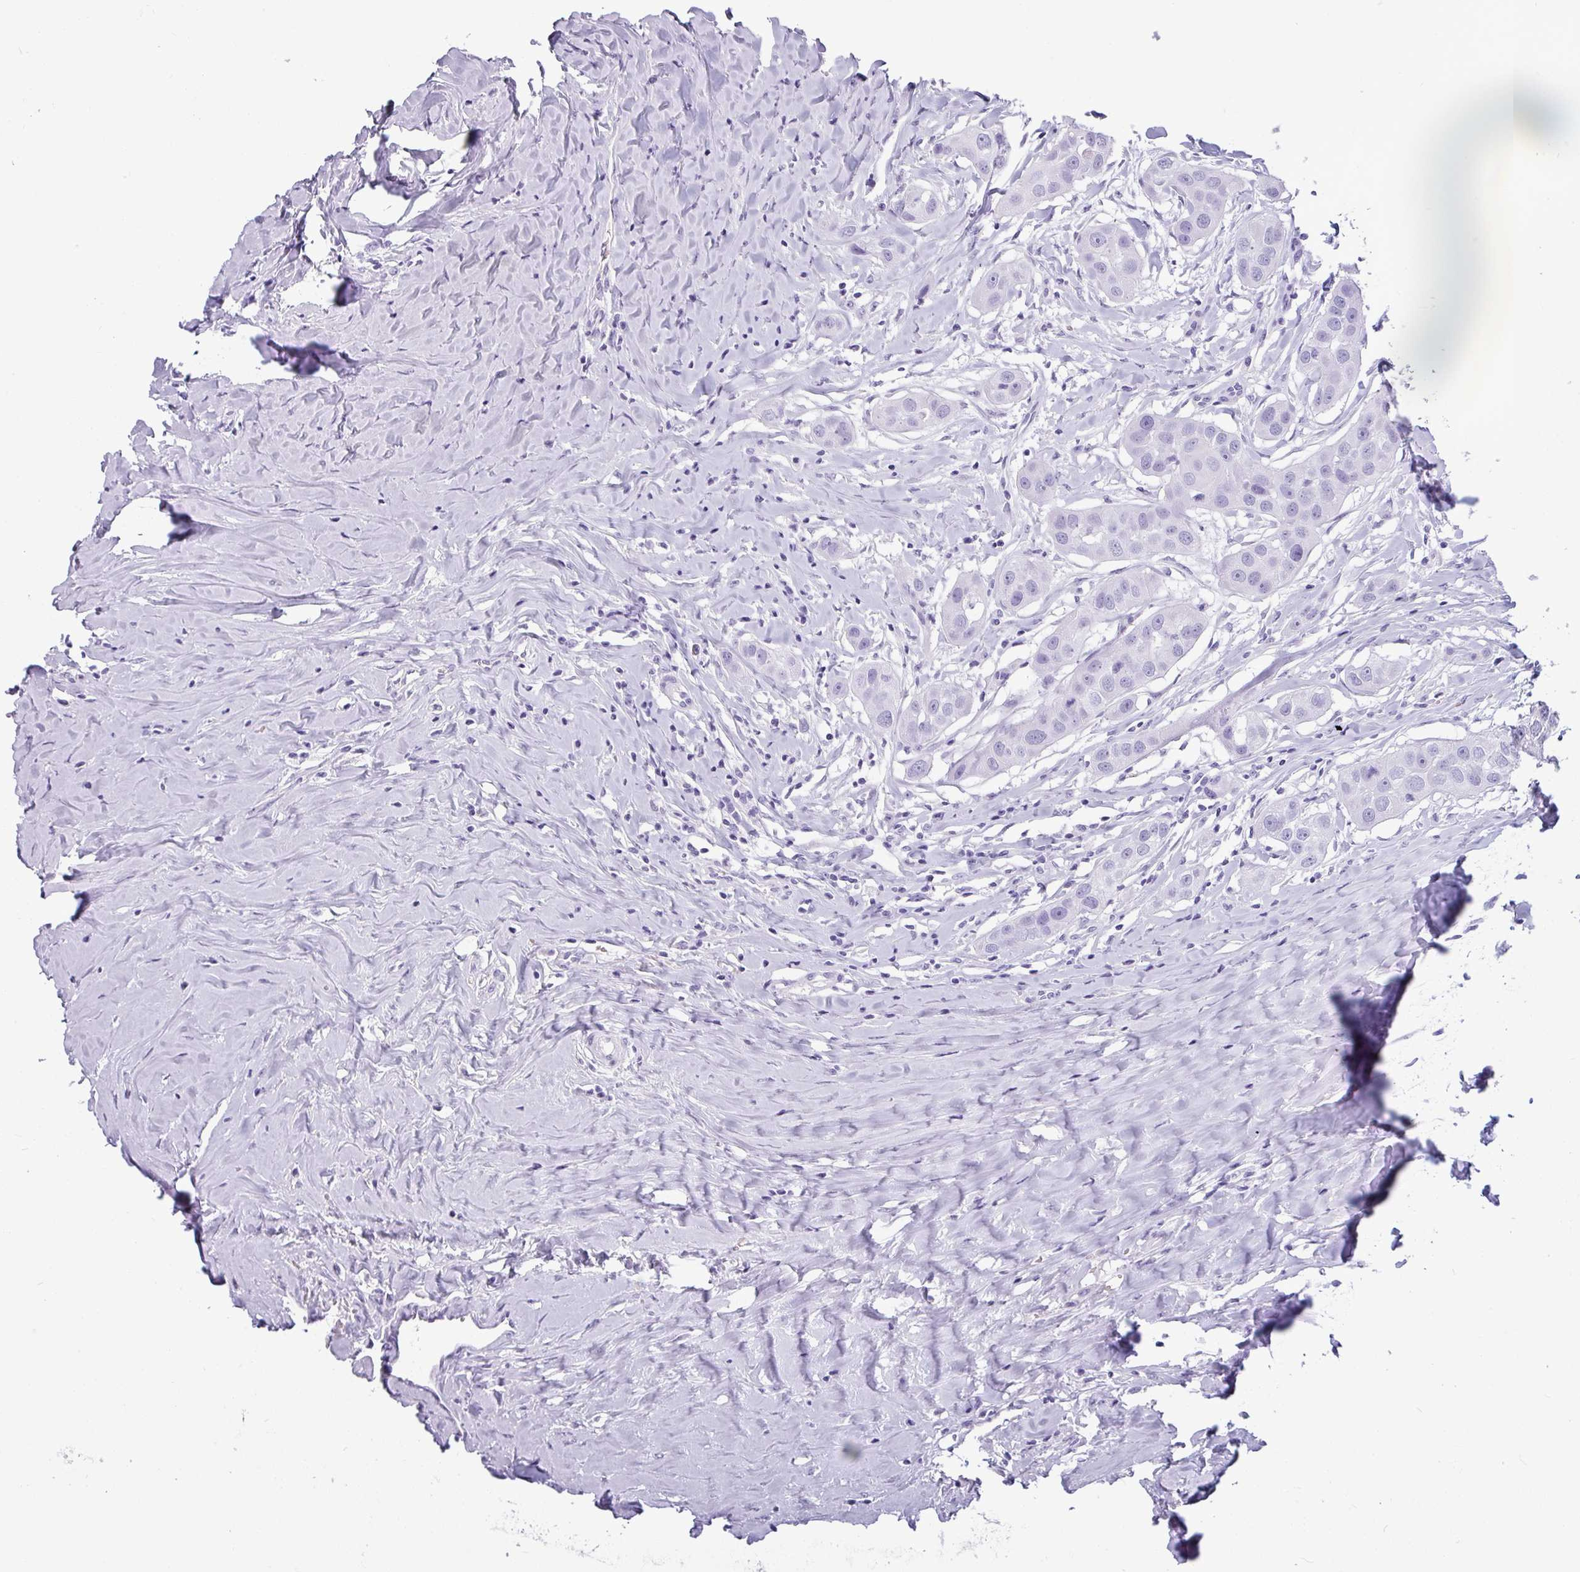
{"staining": {"intensity": "negative", "quantity": "none", "location": "none"}, "tissue": "head and neck cancer", "cell_type": "Tumor cells", "image_type": "cancer", "snomed": [{"axis": "morphology", "description": "Normal tissue, NOS"}, {"axis": "morphology", "description": "Squamous cell carcinoma, NOS"}, {"axis": "topography", "description": "Skeletal muscle"}, {"axis": "topography", "description": "Head-Neck"}], "caption": "The histopathology image exhibits no staining of tumor cells in head and neck cancer (squamous cell carcinoma).", "gene": "CRYBB2", "patient": {"sex": "male", "age": 51}}